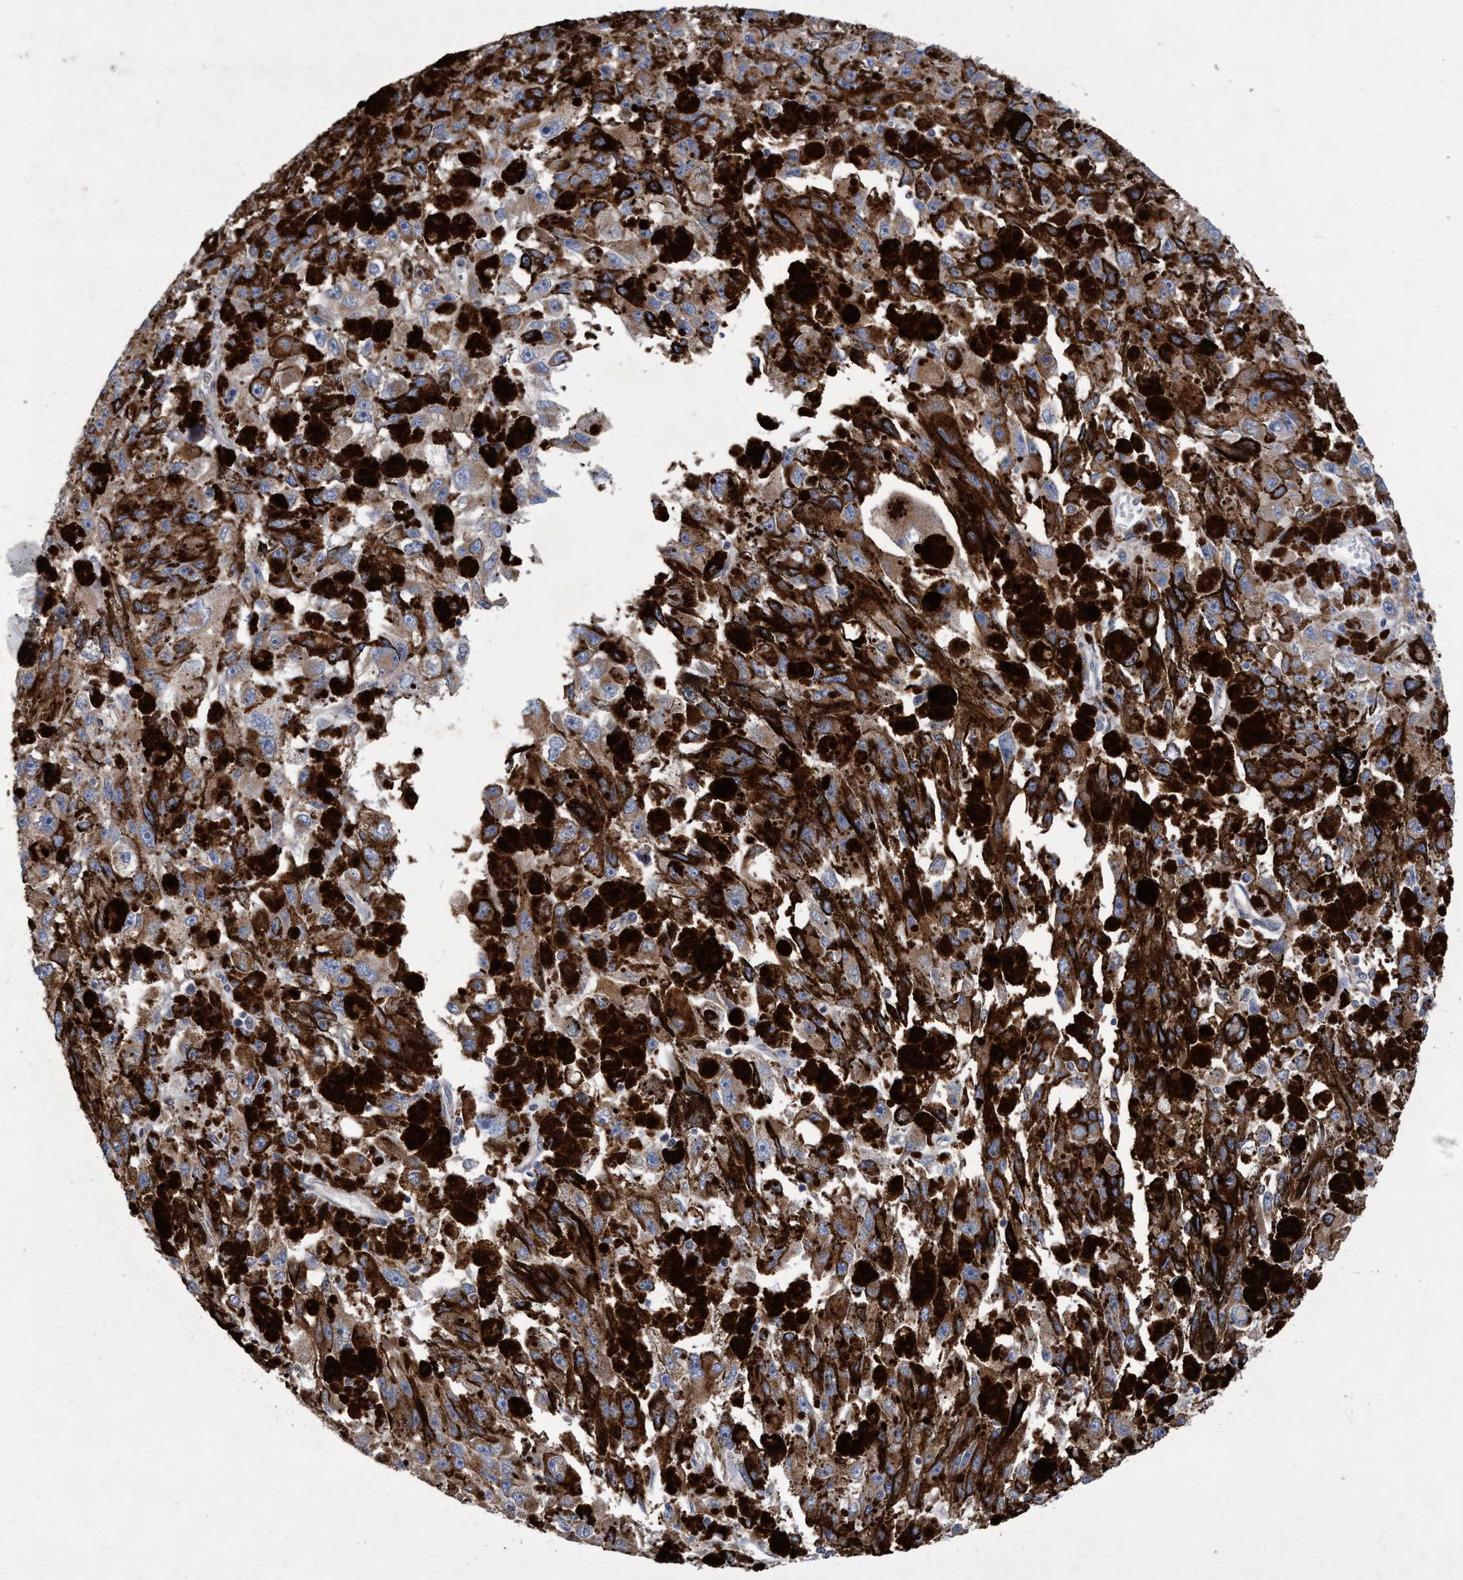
{"staining": {"intensity": "moderate", "quantity": ">75%", "location": "cytoplasmic/membranous"}, "tissue": "melanoma", "cell_type": "Tumor cells", "image_type": "cancer", "snomed": [{"axis": "morphology", "description": "Malignant melanoma, NOS"}, {"axis": "topography", "description": "Skin"}], "caption": "IHC (DAB) staining of human malignant melanoma shows moderate cytoplasmic/membranous protein positivity in approximately >75% of tumor cells.", "gene": "BICD2", "patient": {"sex": "female", "age": 104}}